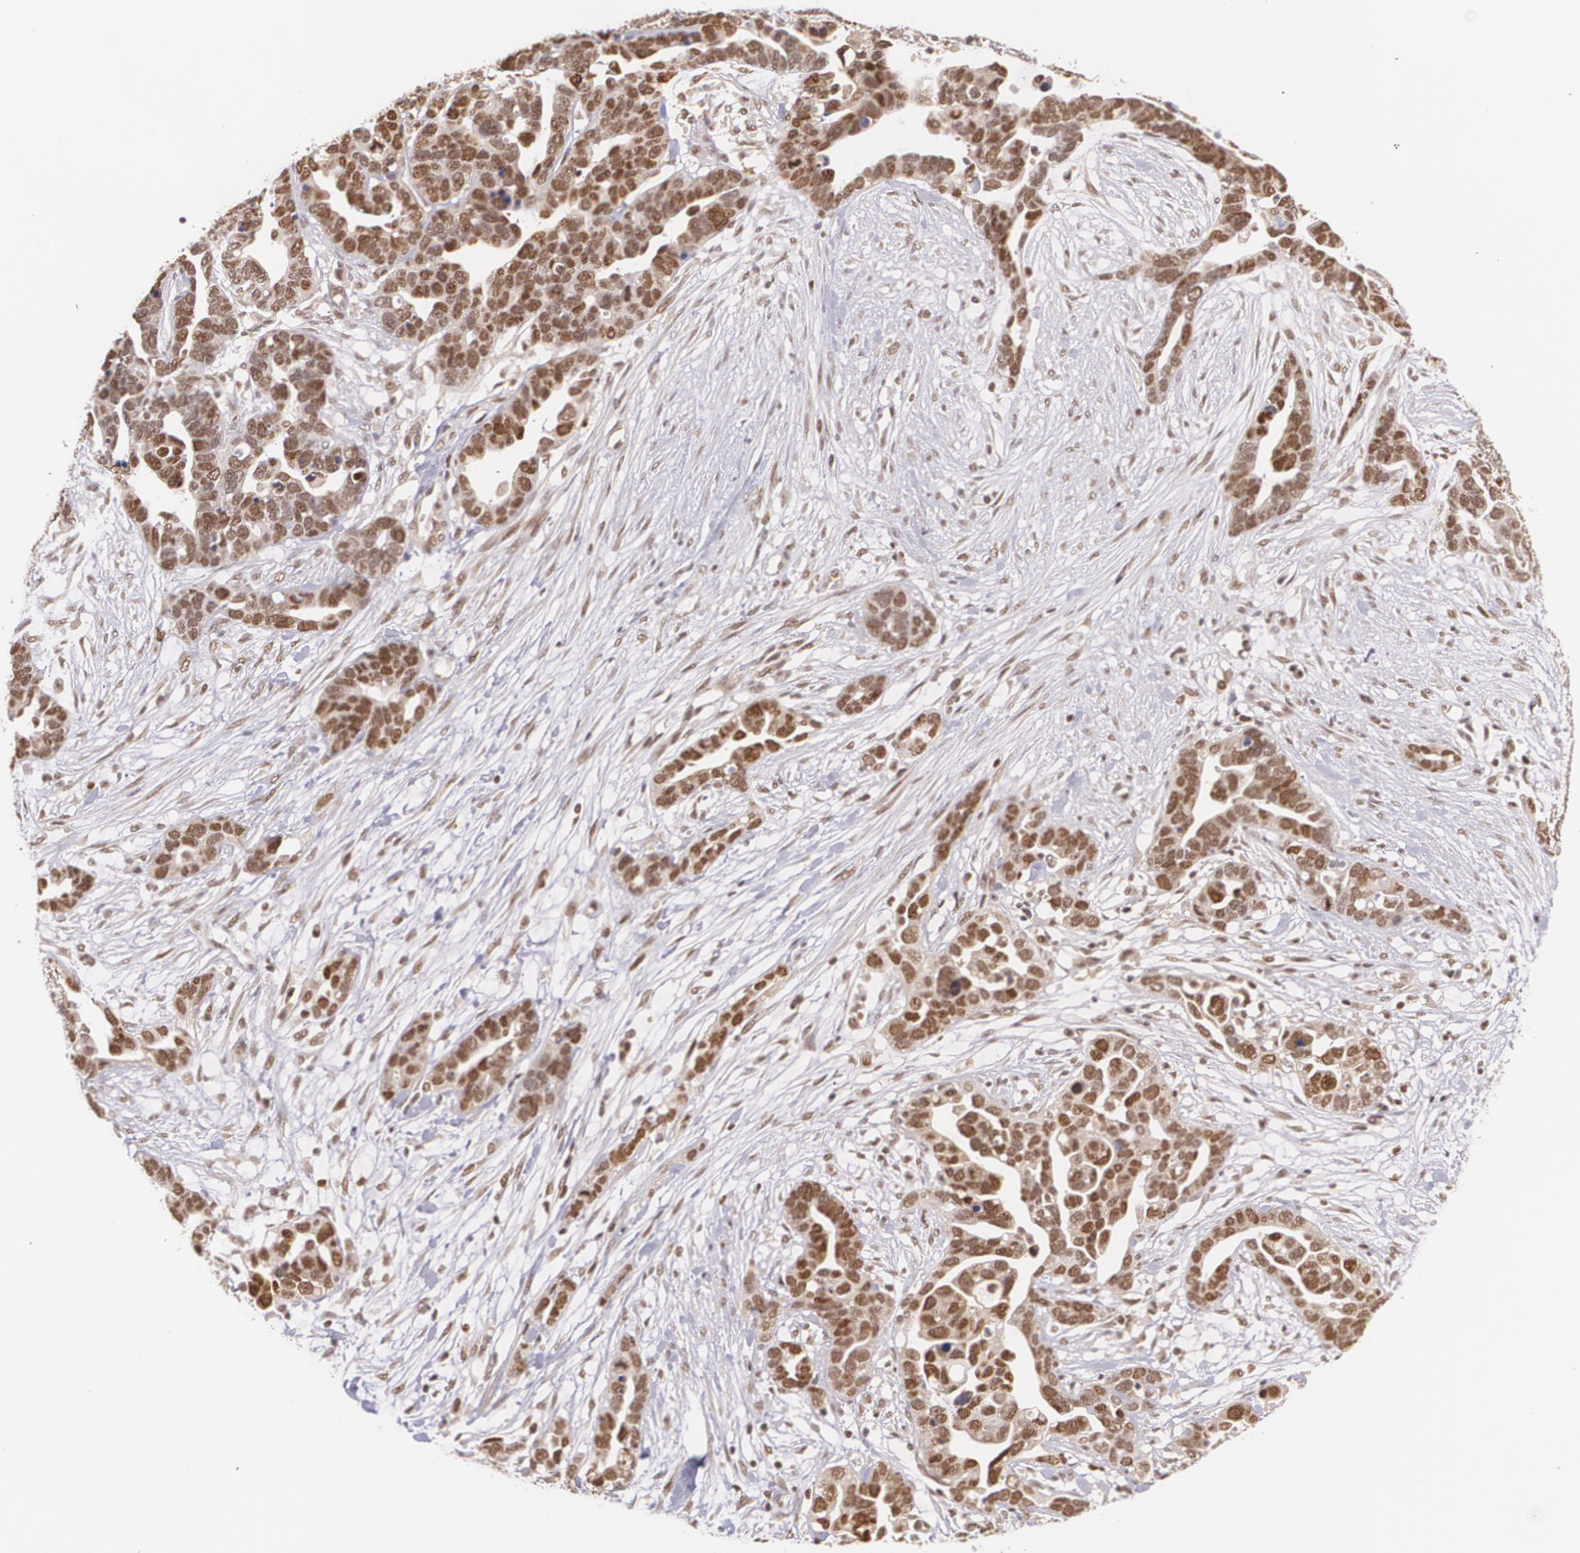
{"staining": {"intensity": "moderate", "quantity": ">75%", "location": "cytoplasmic/membranous,nuclear"}, "tissue": "ovarian cancer", "cell_type": "Tumor cells", "image_type": "cancer", "snomed": [{"axis": "morphology", "description": "Cystadenocarcinoma, serous, NOS"}, {"axis": "topography", "description": "Ovary"}], "caption": "Immunohistochemical staining of ovarian serous cystadenocarcinoma displays moderate cytoplasmic/membranous and nuclear protein expression in about >75% of tumor cells.", "gene": "CUL2", "patient": {"sex": "female", "age": 54}}